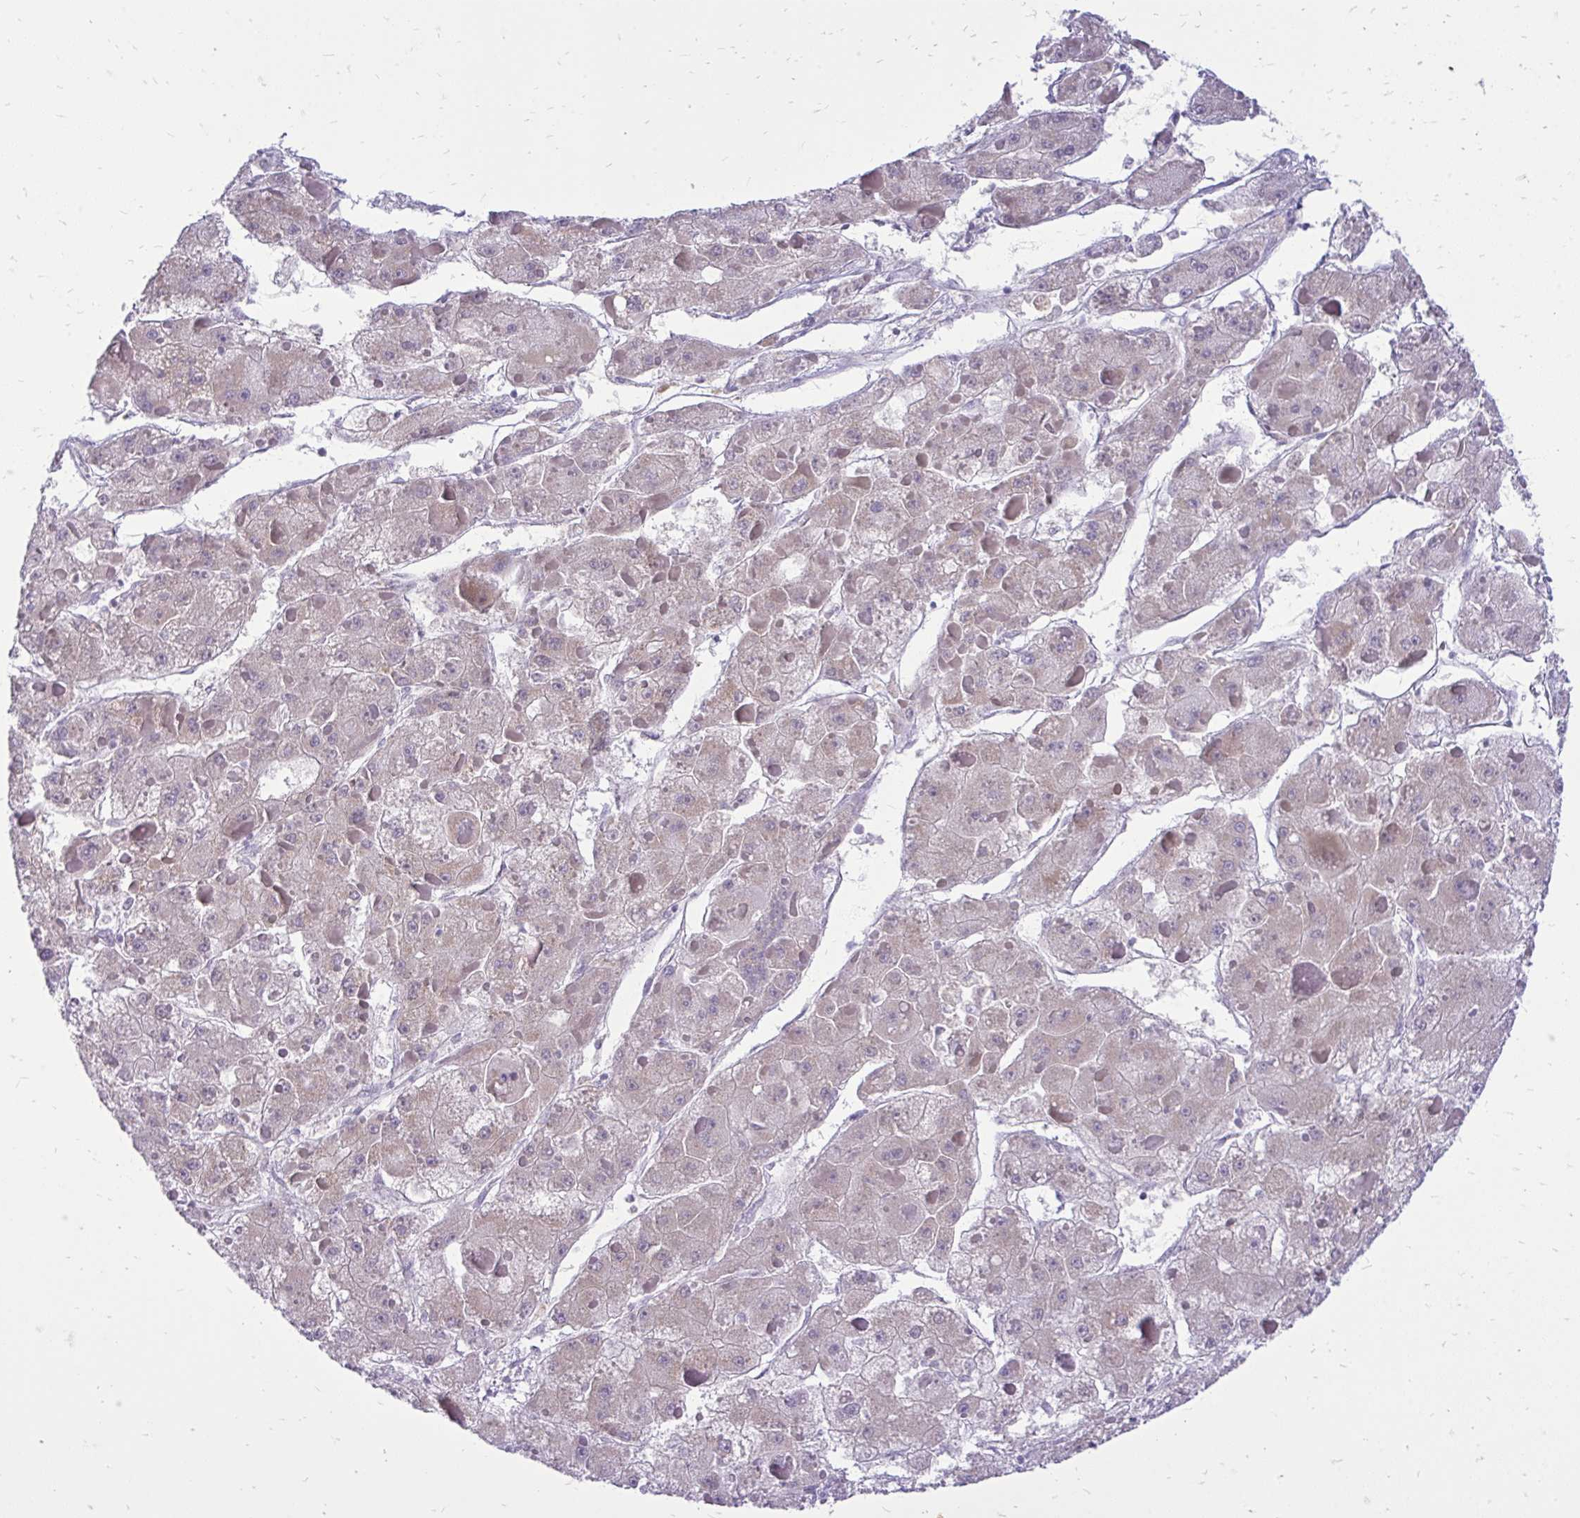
{"staining": {"intensity": "weak", "quantity": "25%-75%", "location": "cytoplasmic/membranous"}, "tissue": "liver cancer", "cell_type": "Tumor cells", "image_type": "cancer", "snomed": [{"axis": "morphology", "description": "Carcinoma, Hepatocellular, NOS"}, {"axis": "topography", "description": "Liver"}], "caption": "Approximately 25%-75% of tumor cells in liver hepatocellular carcinoma show weak cytoplasmic/membranous protein staining as visualized by brown immunohistochemical staining.", "gene": "SPTBN2", "patient": {"sex": "female", "age": 73}}